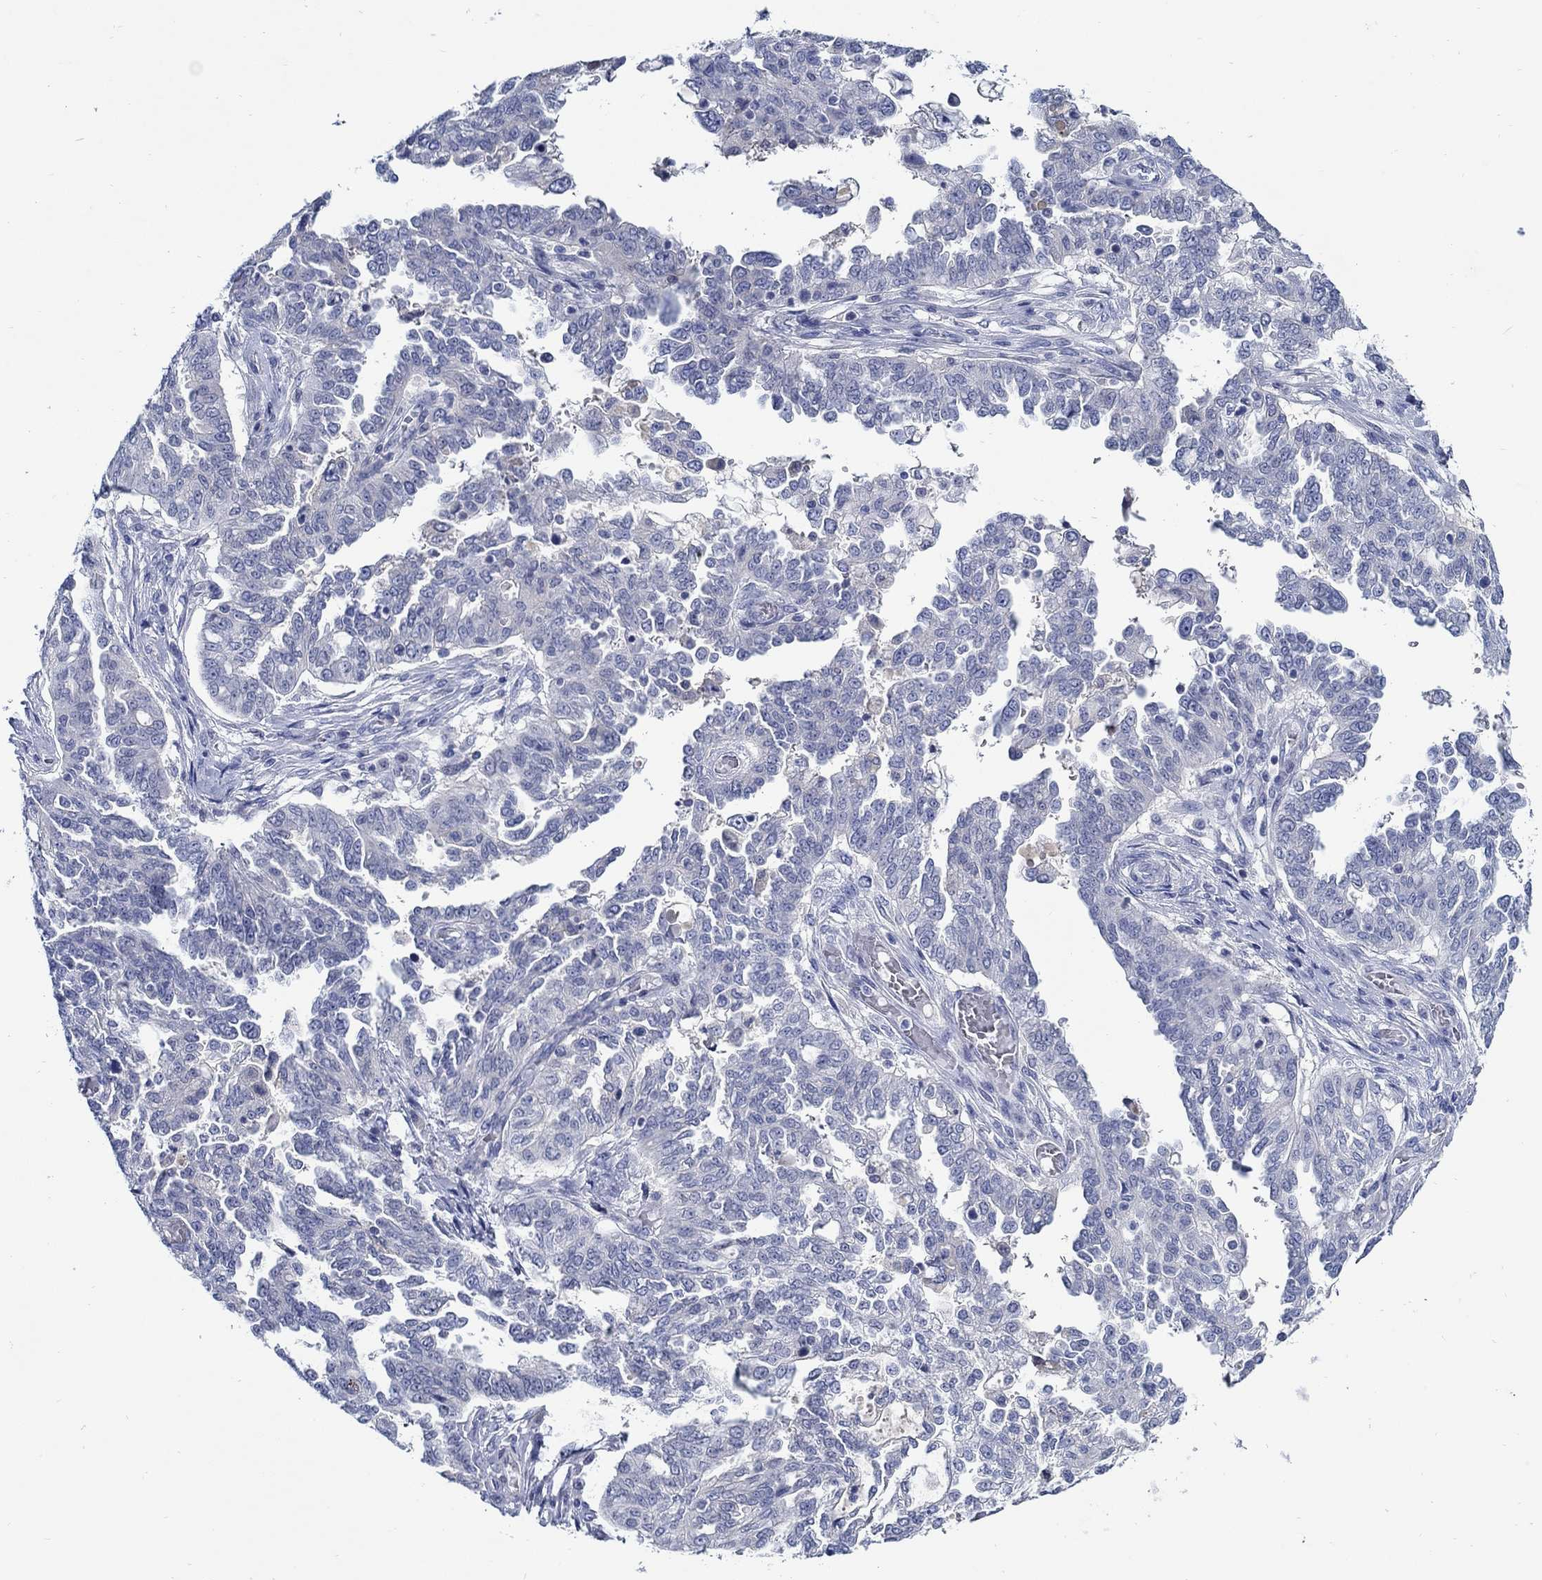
{"staining": {"intensity": "negative", "quantity": "none", "location": "none"}, "tissue": "ovarian cancer", "cell_type": "Tumor cells", "image_type": "cancer", "snomed": [{"axis": "morphology", "description": "Cystadenocarcinoma, serous, NOS"}, {"axis": "topography", "description": "Ovary"}], "caption": "Human ovarian cancer (serous cystadenocarcinoma) stained for a protein using immunohistochemistry demonstrates no staining in tumor cells.", "gene": "MC2R", "patient": {"sex": "female", "age": 67}}